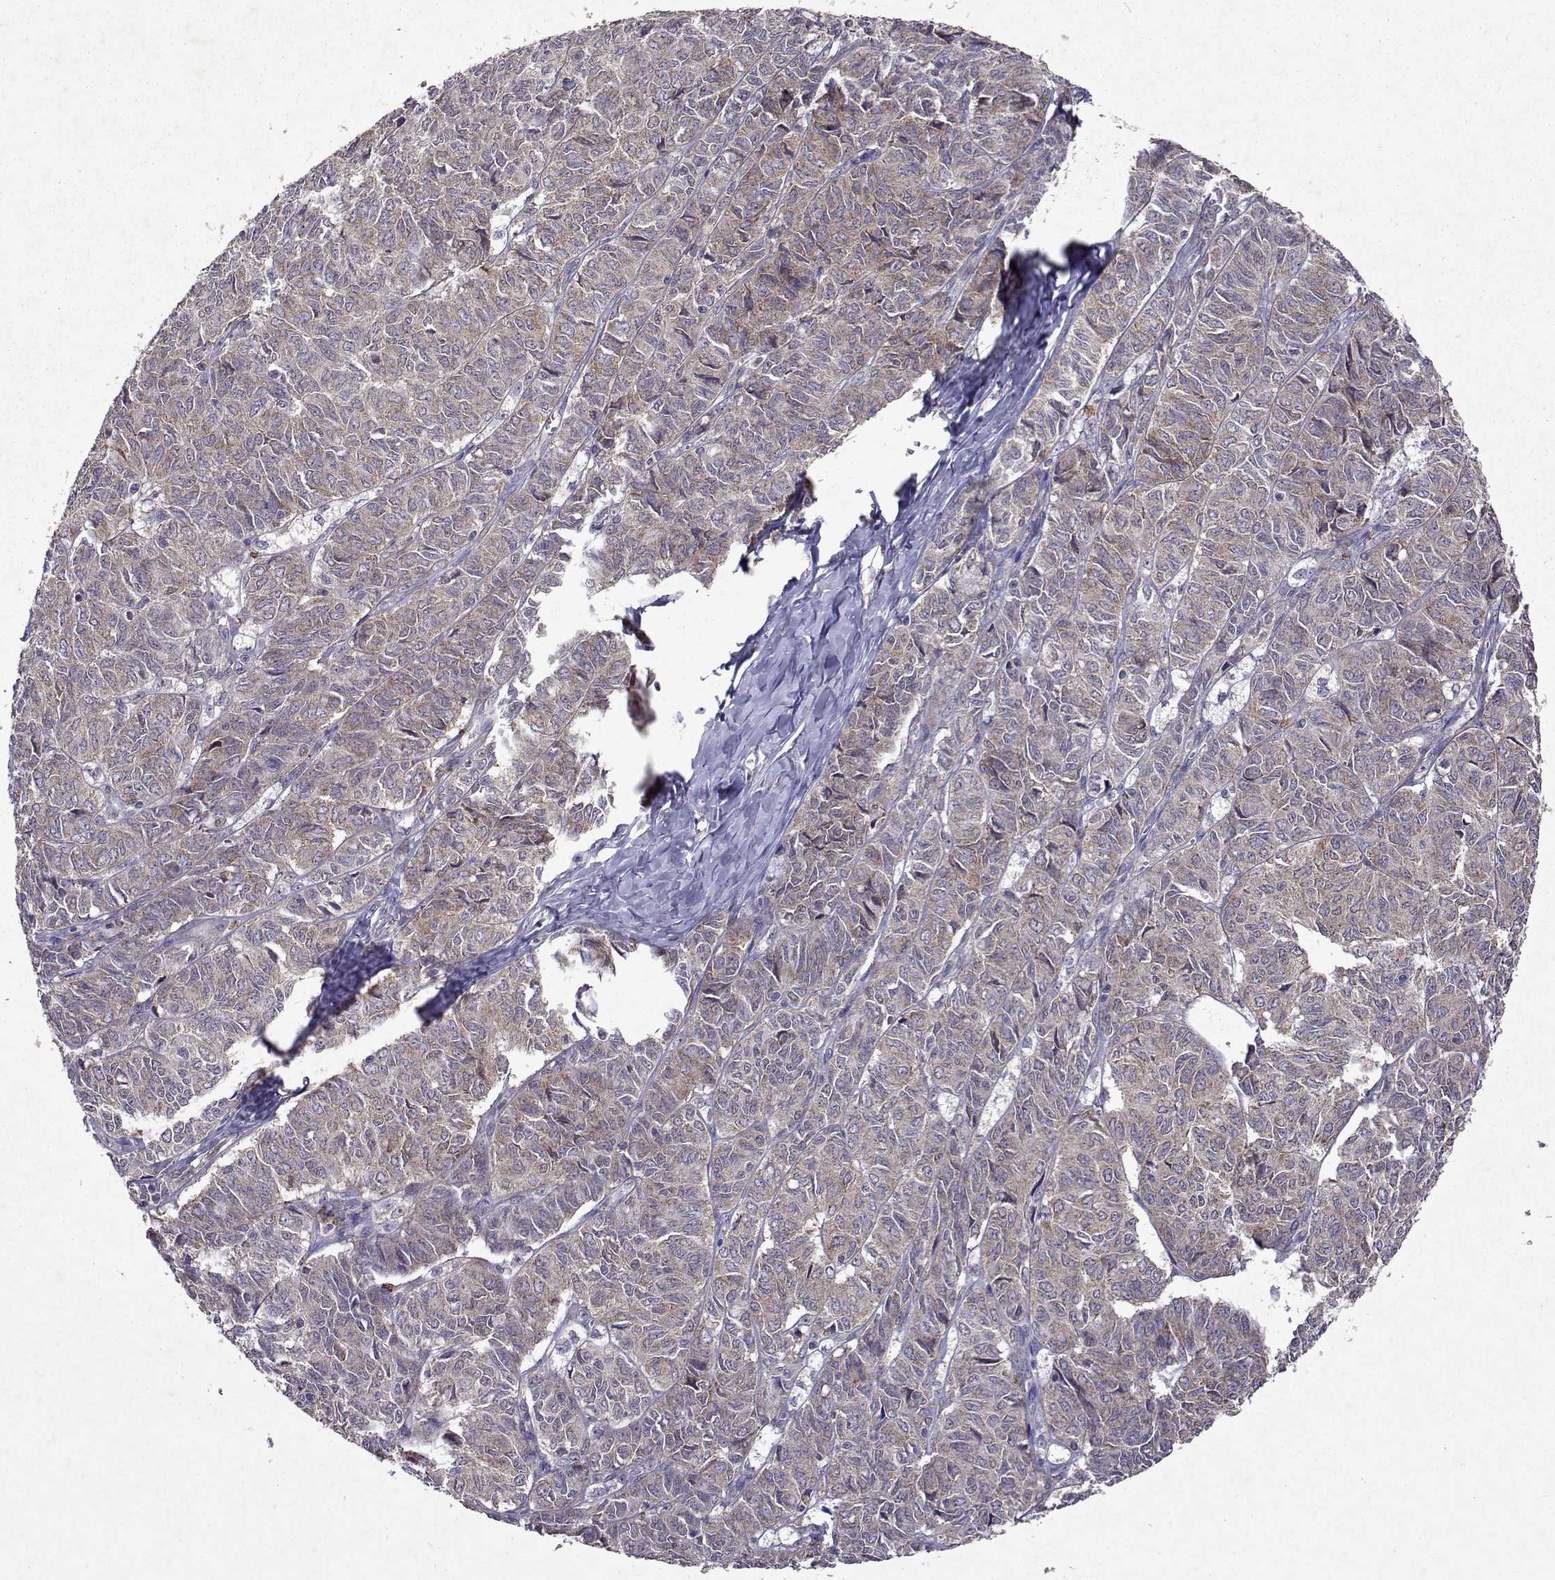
{"staining": {"intensity": "weak", "quantity": "<25%", "location": "cytoplasmic/membranous"}, "tissue": "ovarian cancer", "cell_type": "Tumor cells", "image_type": "cancer", "snomed": [{"axis": "morphology", "description": "Carcinoma, endometroid"}, {"axis": "topography", "description": "Ovary"}], "caption": "DAB immunohistochemical staining of ovarian cancer reveals no significant staining in tumor cells.", "gene": "TARBP2", "patient": {"sex": "female", "age": 80}}